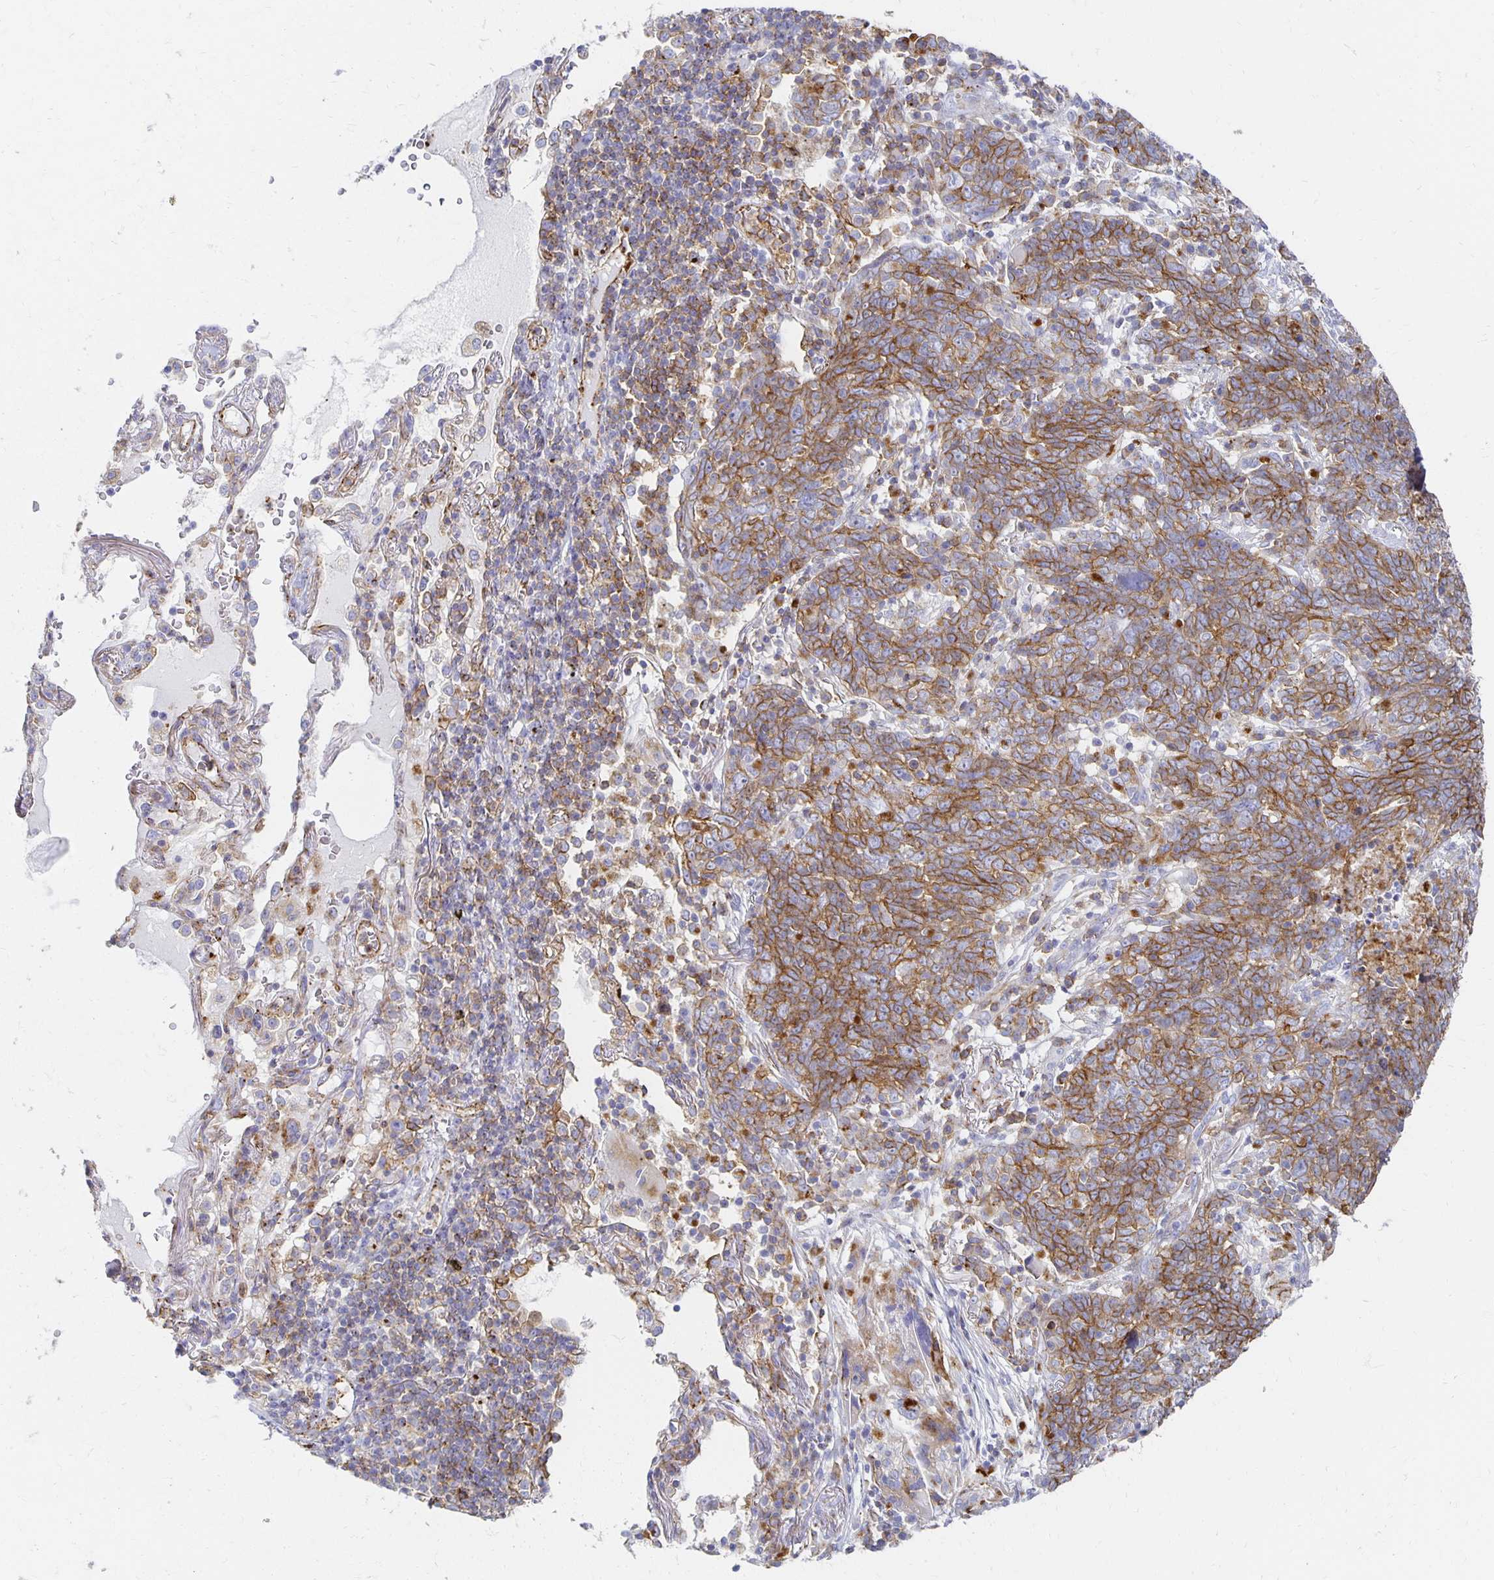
{"staining": {"intensity": "moderate", "quantity": ">75%", "location": "cytoplasmic/membranous"}, "tissue": "lung cancer", "cell_type": "Tumor cells", "image_type": "cancer", "snomed": [{"axis": "morphology", "description": "Squamous cell carcinoma, NOS"}, {"axis": "topography", "description": "Lung"}], "caption": "Immunohistochemistry (IHC) micrograph of human lung squamous cell carcinoma stained for a protein (brown), which demonstrates medium levels of moderate cytoplasmic/membranous staining in about >75% of tumor cells.", "gene": "TAAR1", "patient": {"sex": "female", "age": 72}}